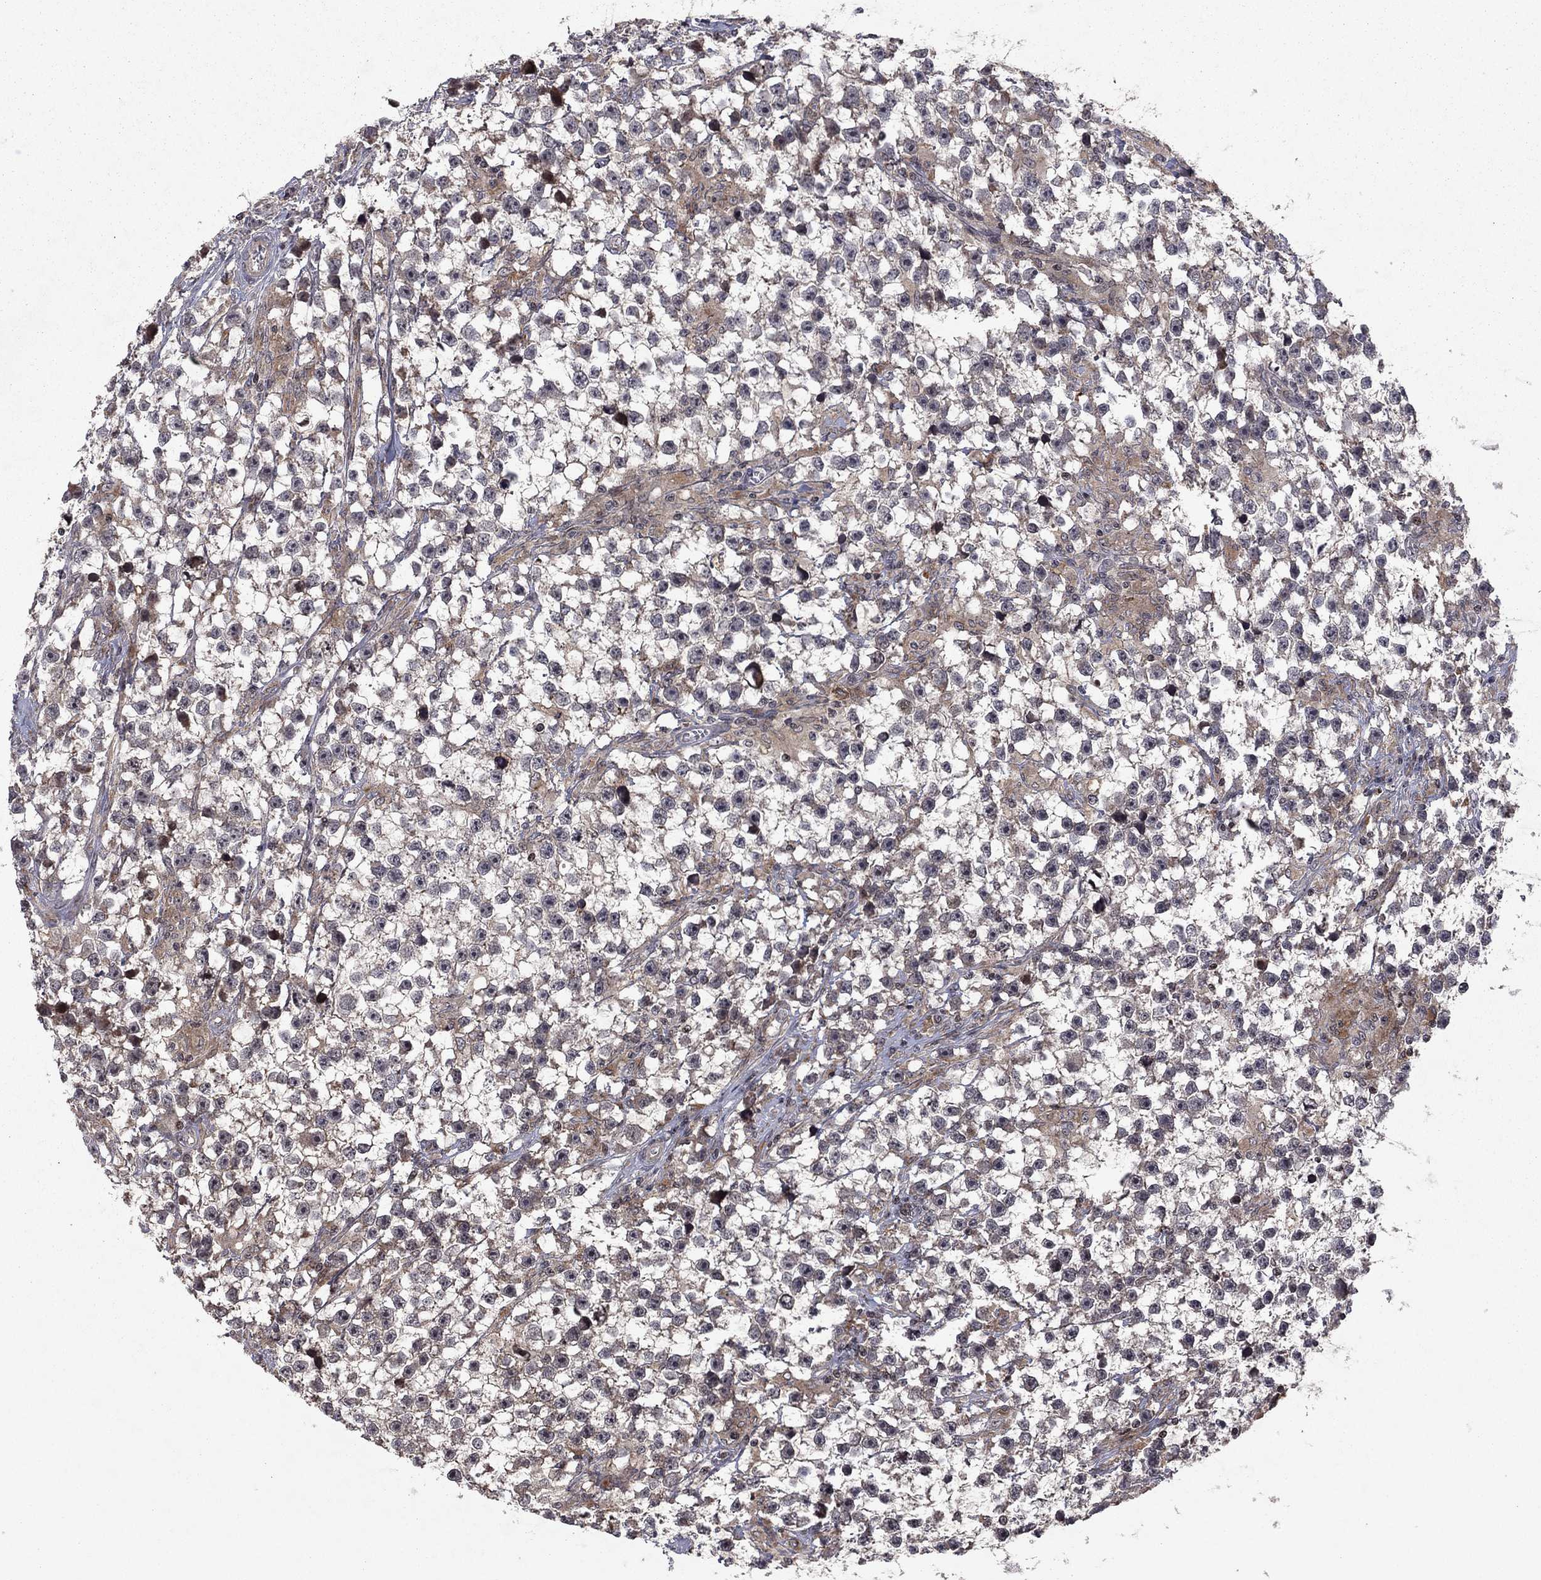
{"staining": {"intensity": "negative", "quantity": "none", "location": "none"}, "tissue": "testis cancer", "cell_type": "Tumor cells", "image_type": "cancer", "snomed": [{"axis": "morphology", "description": "Seminoma, NOS"}, {"axis": "topography", "description": "Testis"}], "caption": "This is a histopathology image of IHC staining of testis cancer (seminoma), which shows no positivity in tumor cells. Nuclei are stained in blue.", "gene": "SORBS1", "patient": {"sex": "male", "age": 59}}